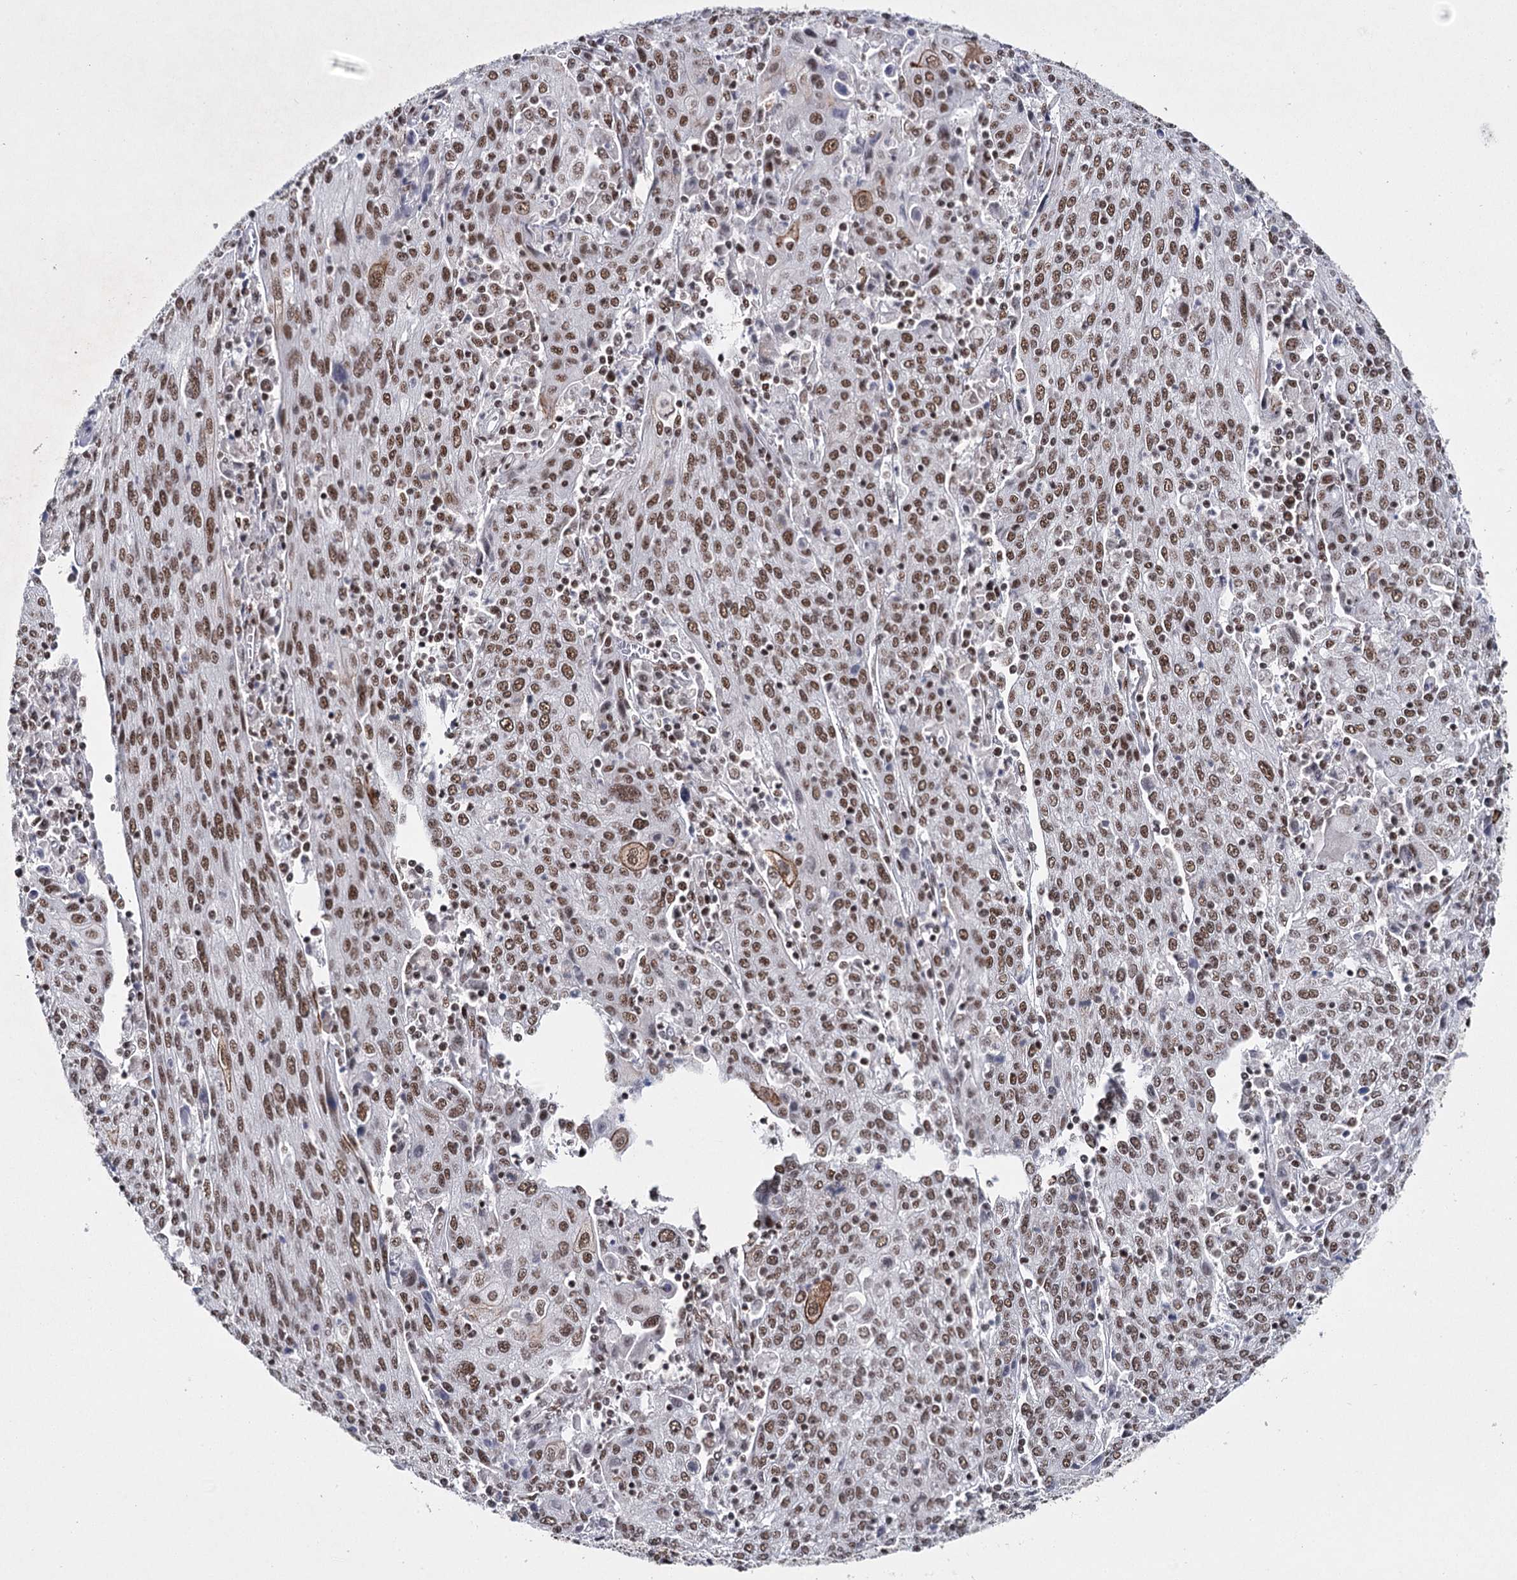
{"staining": {"intensity": "moderate", "quantity": ">75%", "location": "nuclear"}, "tissue": "cervical cancer", "cell_type": "Tumor cells", "image_type": "cancer", "snomed": [{"axis": "morphology", "description": "Squamous cell carcinoma, NOS"}, {"axis": "topography", "description": "Cervix"}], "caption": "Tumor cells exhibit medium levels of moderate nuclear staining in about >75% of cells in human cervical cancer. (Brightfield microscopy of DAB IHC at high magnification).", "gene": "SCAF8", "patient": {"sex": "female", "age": 67}}